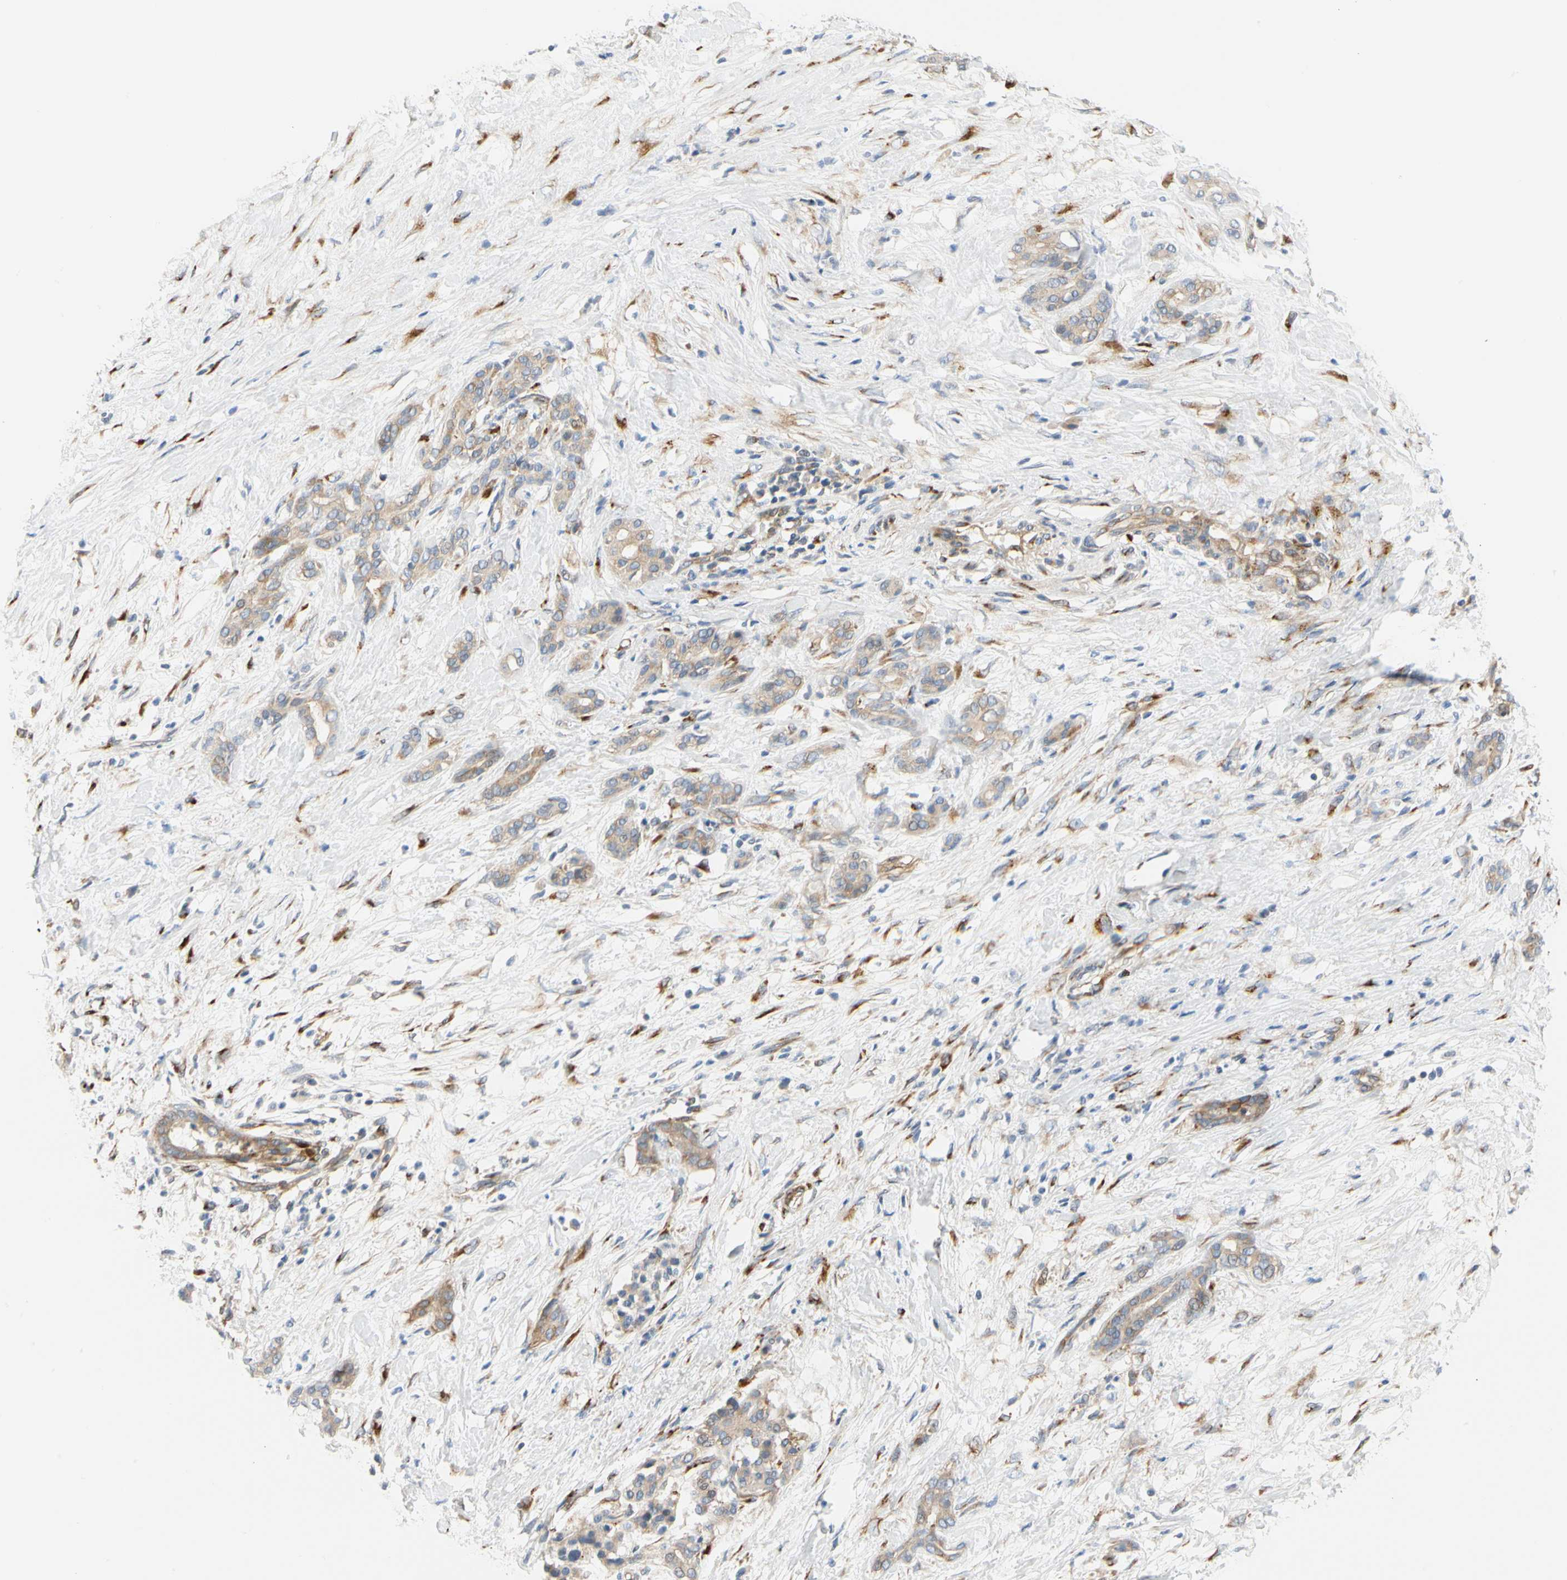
{"staining": {"intensity": "weak", "quantity": ">75%", "location": "cytoplasmic/membranous"}, "tissue": "pancreatic cancer", "cell_type": "Tumor cells", "image_type": "cancer", "snomed": [{"axis": "morphology", "description": "Adenocarcinoma, NOS"}, {"axis": "topography", "description": "Pancreas"}], "caption": "Protein expression analysis of human pancreatic adenocarcinoma reveals weak cytoplasmic/membranous expression in approximately >75% of tumor cells.", "gene": "ZNF236", "patient": {"sex": "male", "age": 41}}